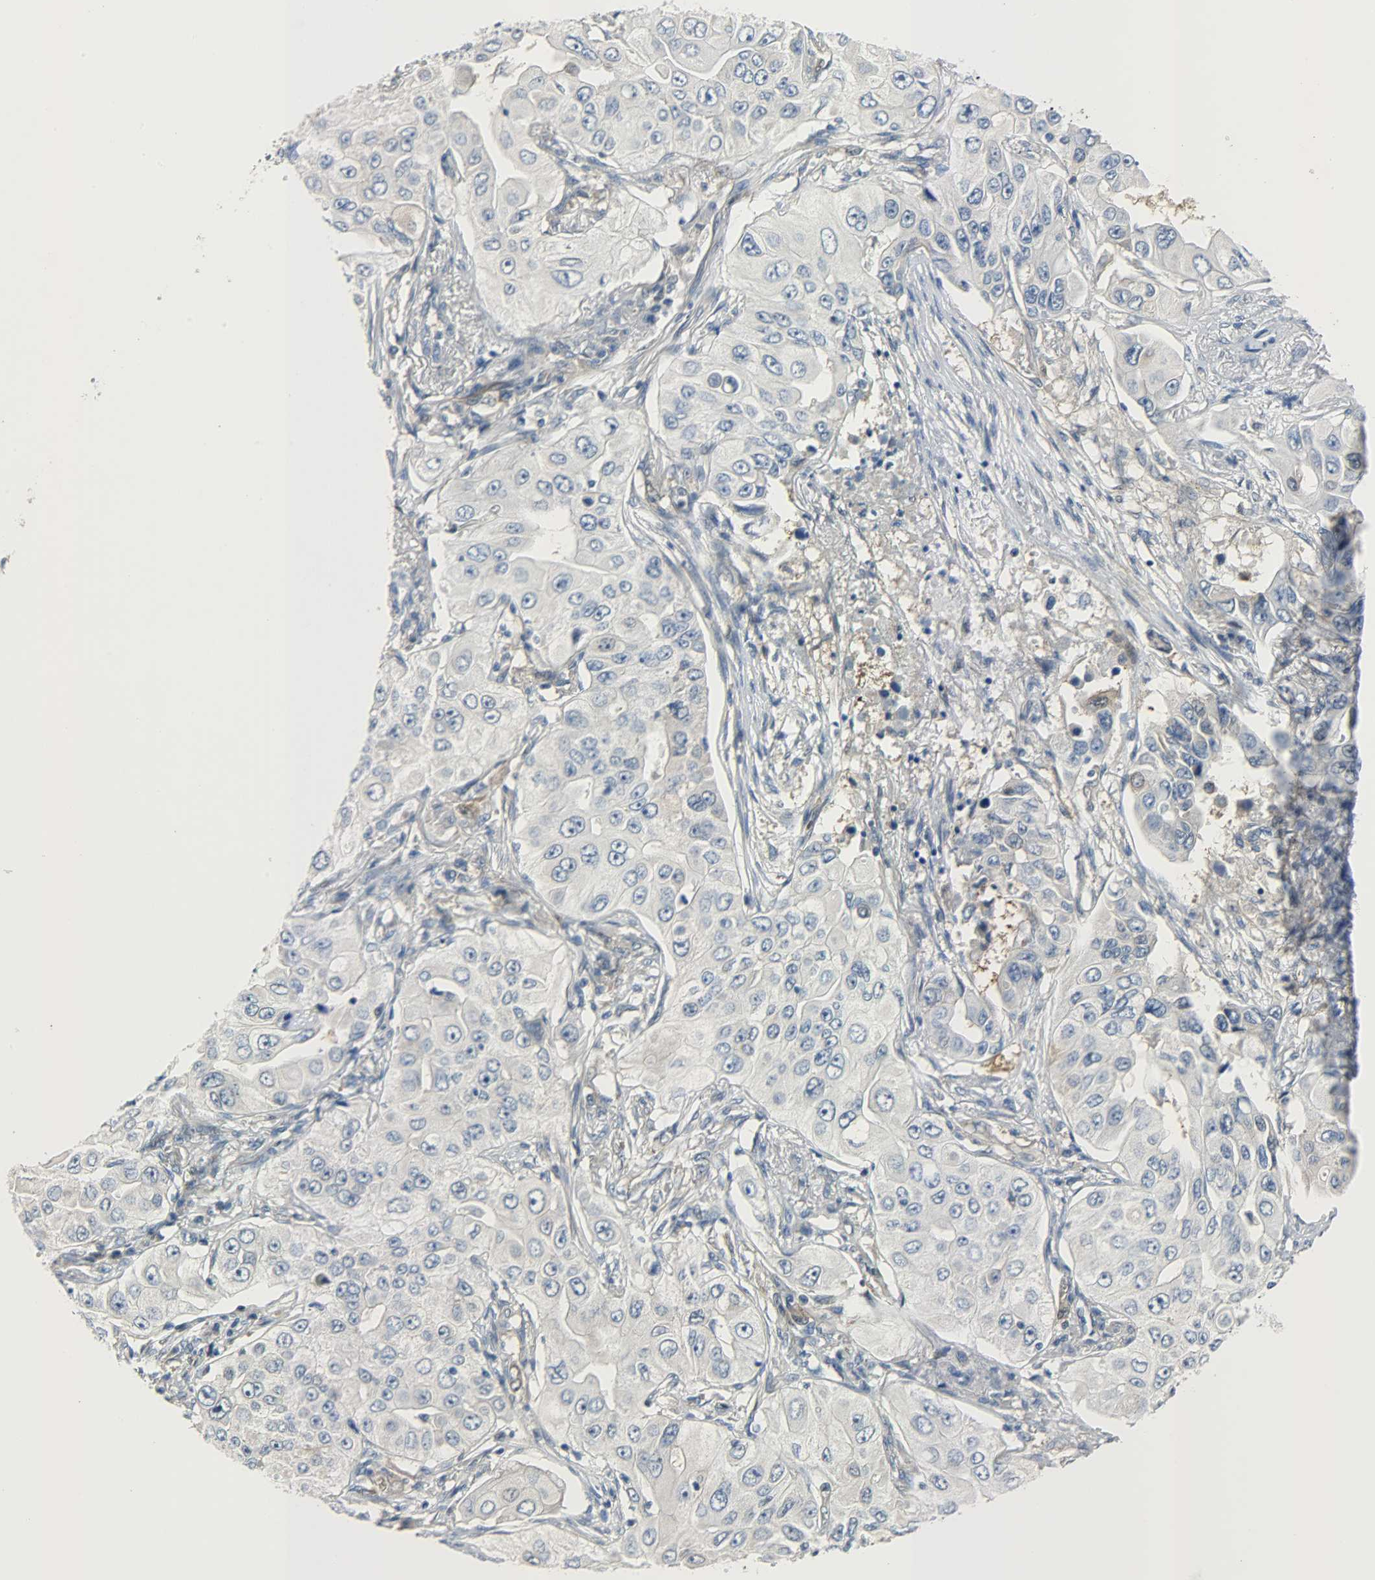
{"staining": {"intensity": "negative", "quantity": "none", "location": "none"}, "tissue": "lung cancer", "cell_type": "Tumor cells", "image_type": "cancer", "snomed": [{"axis": "morphology", "description": "Adenocarcinoma, NOS"}, {"axis": "topography", "description": "Lung"}], "caption": "This is an immunohistochemistry (IHC) photomicrograph of human adenocarcinoma (lung). There is no expression in tumor cells.", "gene": "EIF4EBP1", "patient": {"sex": "male", "age": 84}}